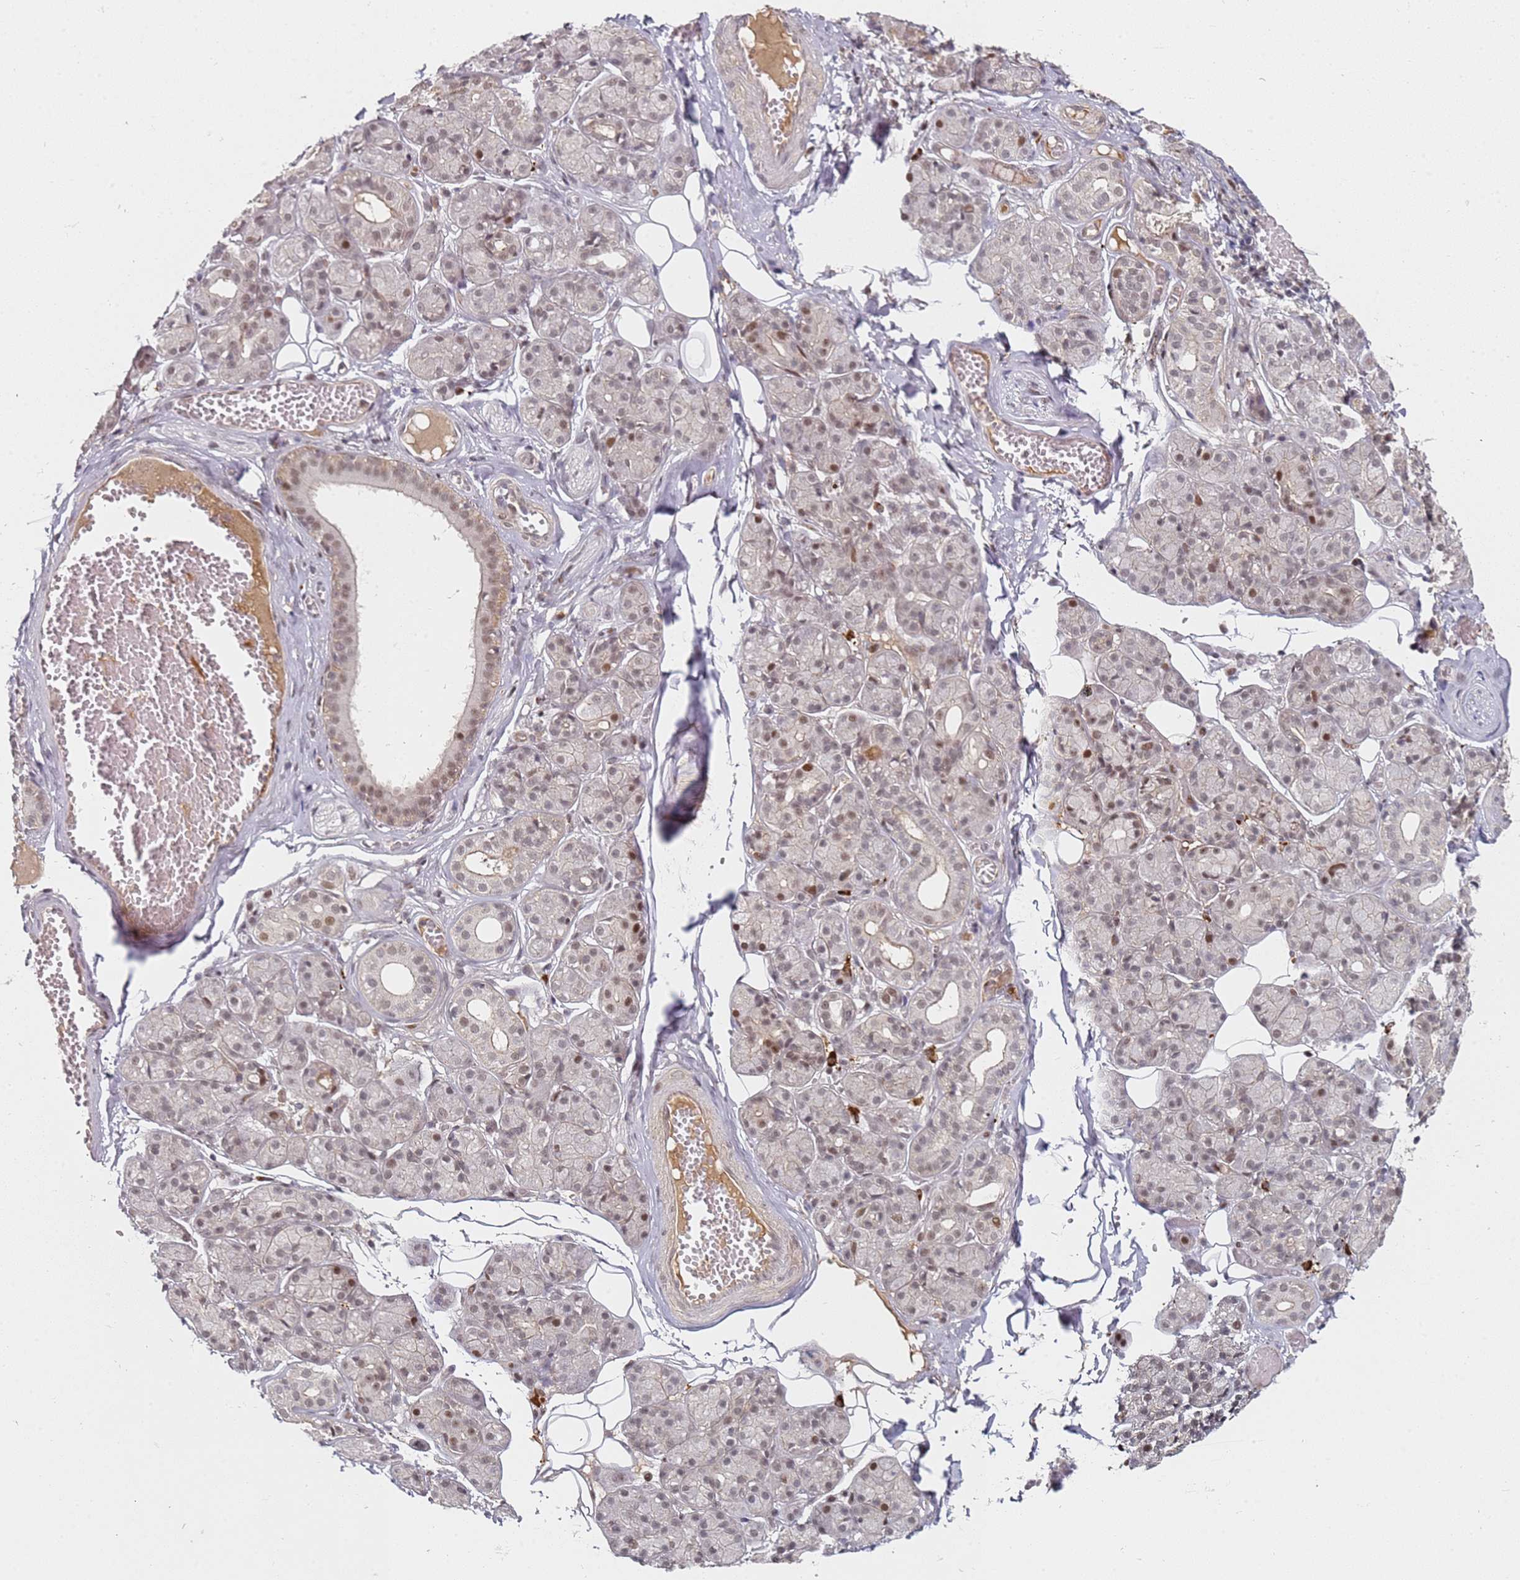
{"staining": {"intensity": "moderate", "quantity": "25%-75%", "location": "nuclear"}, "tissue": "salivary gland", "cell_type": "Glandular cells", "image_type": "normal", "snomed": [{"axis": "morphology", "description": "Normal tissue, NOS"}, {"axis": "topography", "description": "Salivary gland"}], "caption": "Glandular cells demonstrate moderate nuclear expression in about 25%-75% of cells in unremarkable salivary gland.", "gene": "ATF6B", "patient": {"sex": "male", "age": 63}}